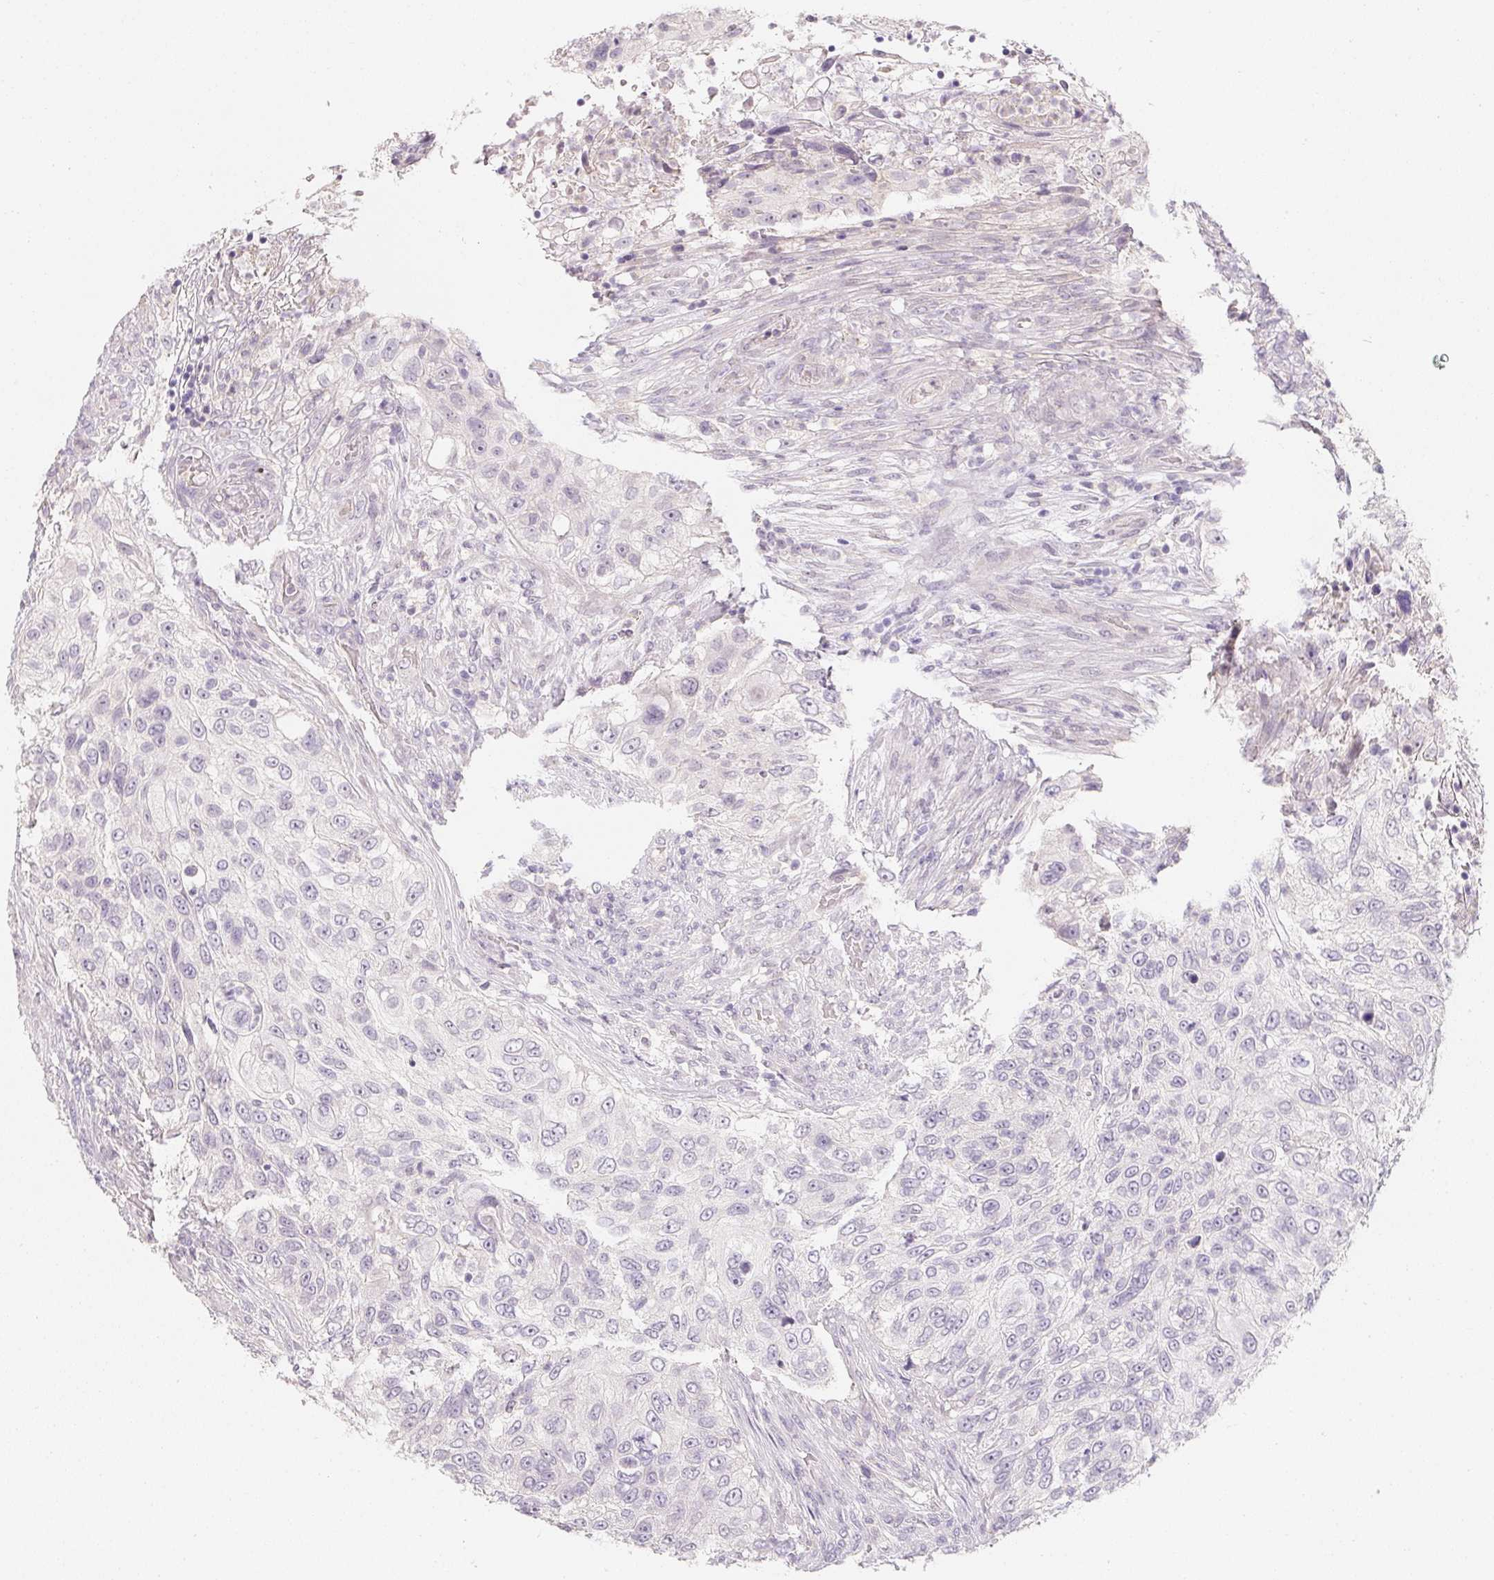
{"staining": {"intensity": "negative", "quantity": "none", "location": "none"}, "tissue": "urothelial cancer", "cell_type": "Tumor cells", "image_type": "cancer", "snomed": [{"axis": "morphology", "description": "Urothelial carcinoma, High grade"}, {"axis": "topography", "description": "Urinary bladder"}], "caption": "Tumor cells show no significant protein expression in urothelial cancer.", "gene": "ZBBX", "patient": {"sex": "female", "age": 60}}